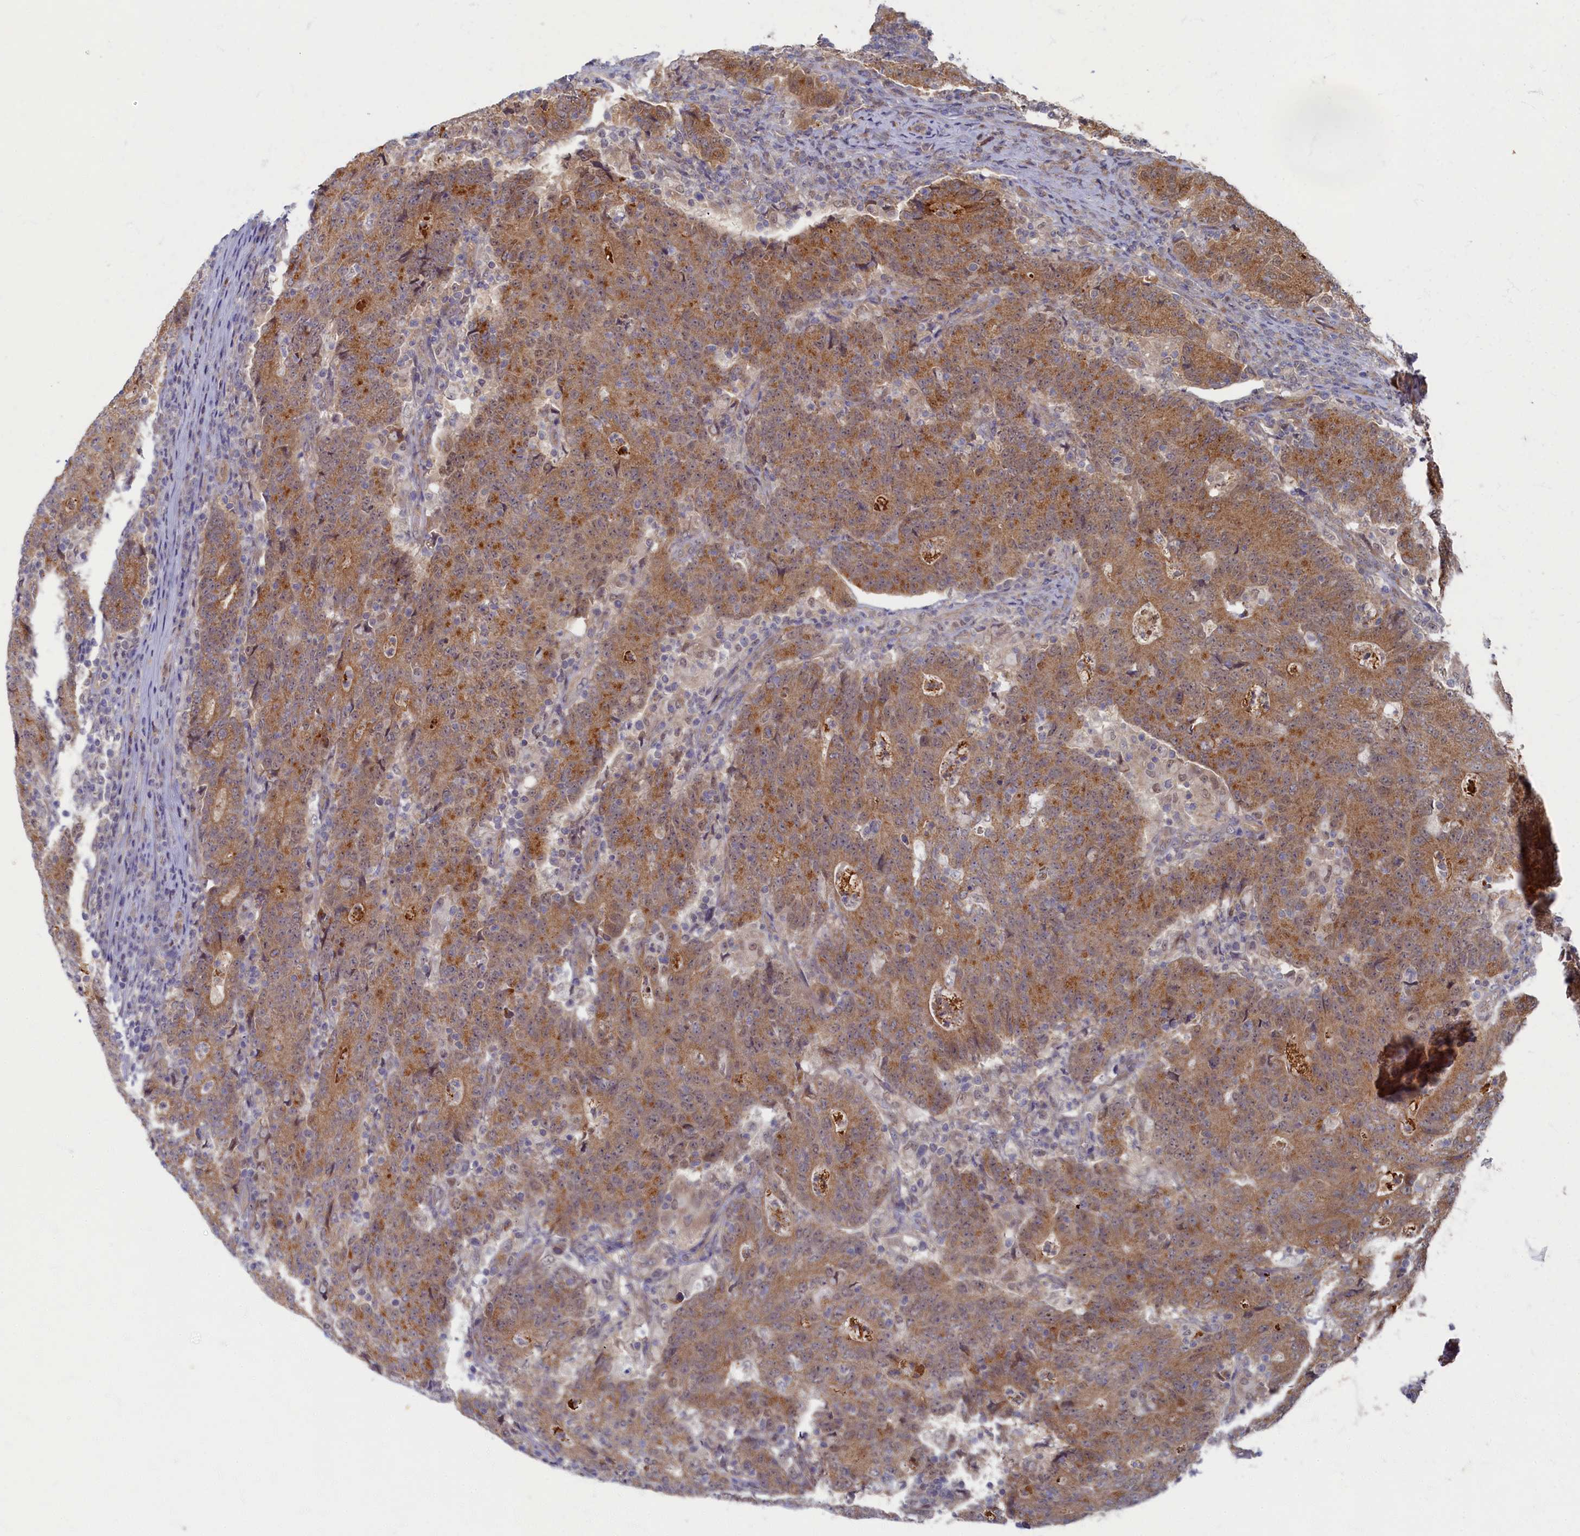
{"staining": {"intensity": "moderate", "quantity": ">75%", "location": "cytoplasmic/membranous"}, "tissue": "colorectal cancer", "cell_type": "Tumor cells", "image_type": "cancer", "snomed": [{"axis": "morphology", "description": "Adenocarcinoma, NOS"}, {"axis": "topography", "description": "Colon"}], "caption": "This image displays immunohistochemistry (IHC) staining of human colorectal cancer, with medium moderate cytoplasmic/membranous staining in approximately >75% of tumor cells.", "gene": "WDR59", "patient": {"sex": "female", "age": 75}}